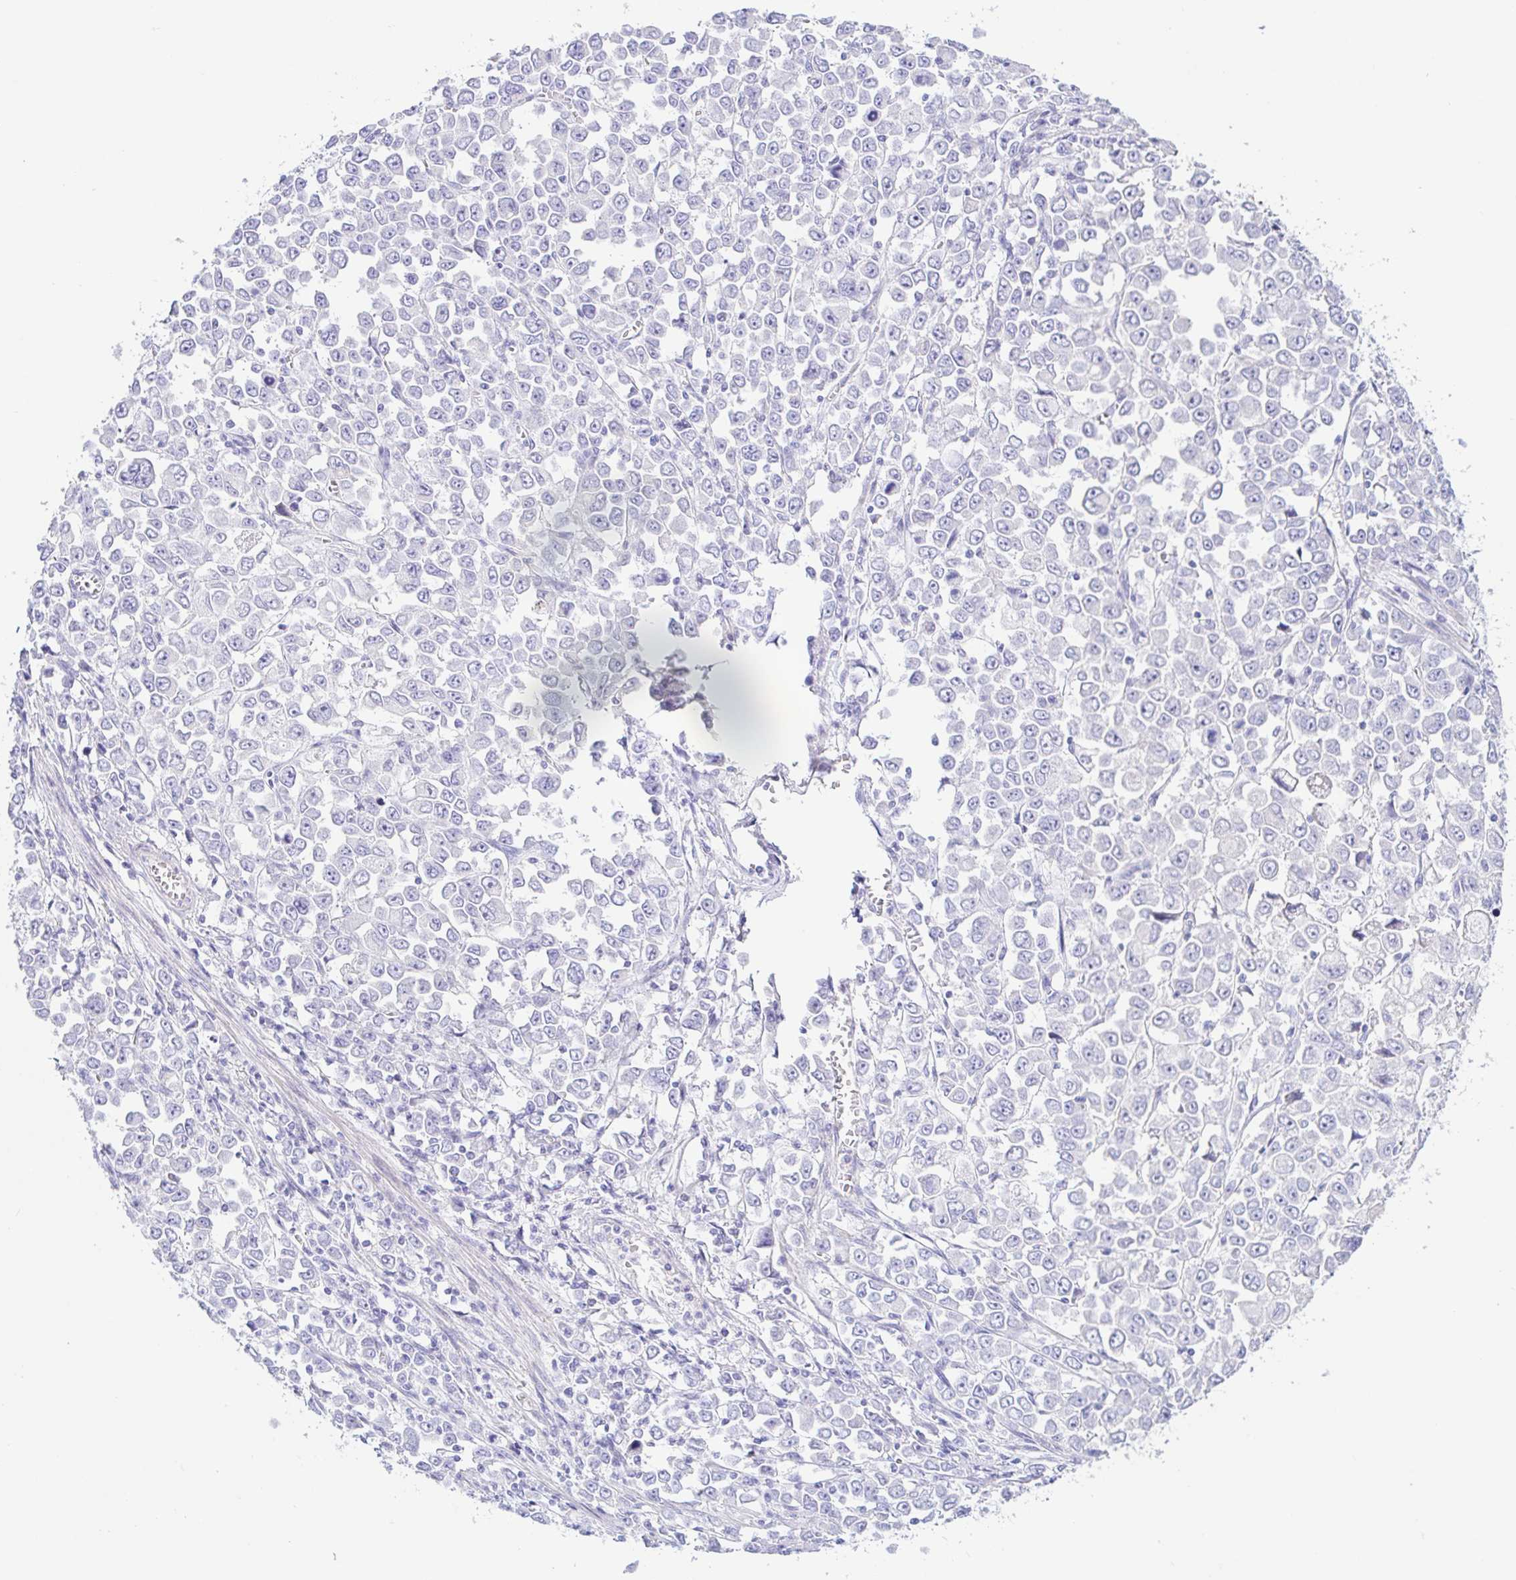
{"staining": {"intensity": "negative", "quantity": "none", "location": "none"}, "tissue": "stomach cancer", "cell_type": "Tumor cells", "image_type": "cancer", "snomed": [{"axis": "morphology", "description": "Adenocarcinoma, NOS"}, {"axis": "topography", "description": "Stomach, upper"}], "caption": "Immunohistochemistry histopathology image of neoplastic tissue: human stomach cancer stained with DAB displays no significant protein staining in tumor cells.", "gene": "PINLYP", "patient": {"sex": "male", "age": 70}}